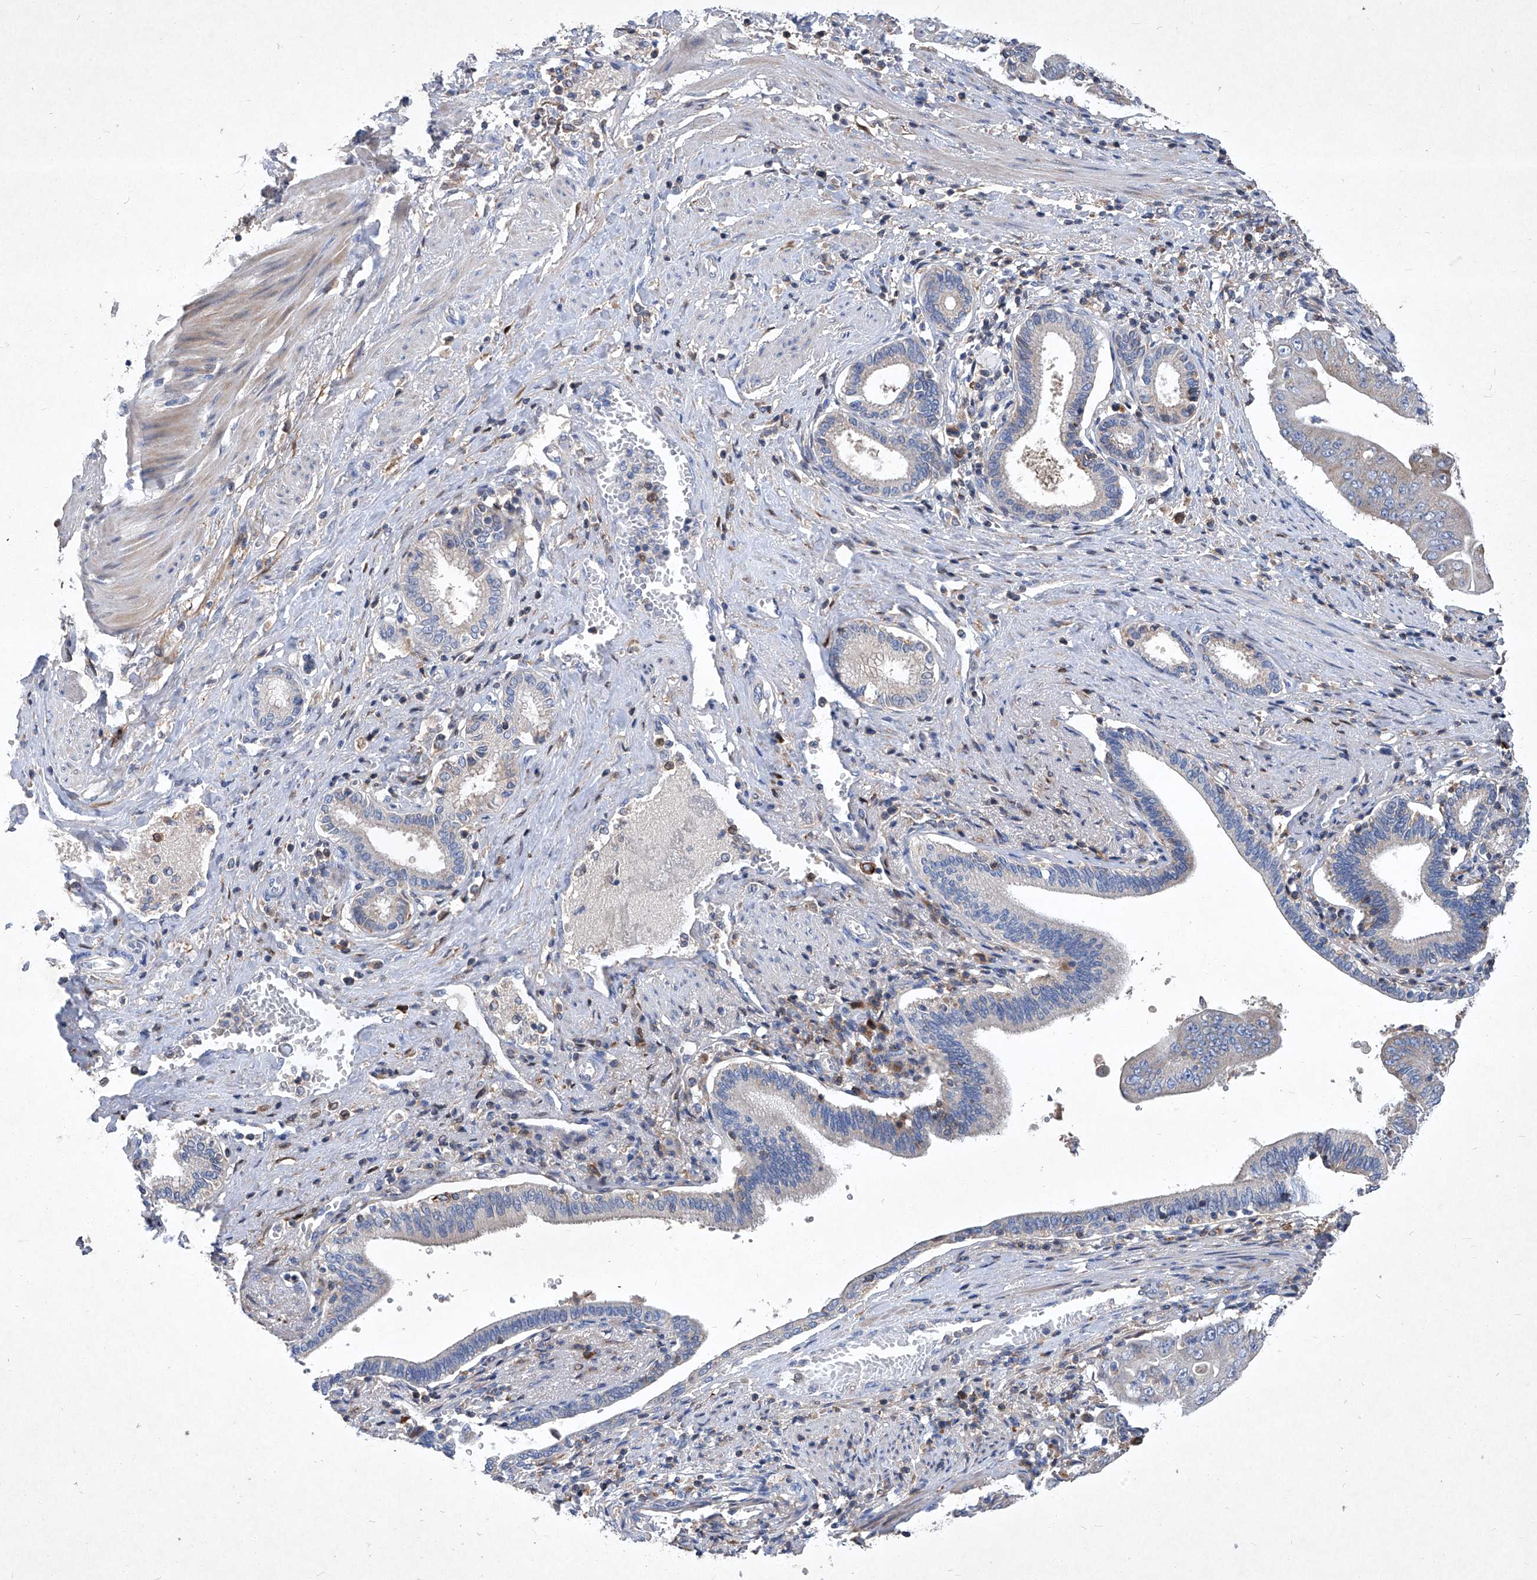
{"staining": {"intensity": "weak", "quantity": "<25%", "location": "cytoplasmic/membranous"}, "tissue": "pancreatic cancer", "cell_type": "Tumor cells", "image_type": "cancer", "snomed": [{"axis": "morphology", "description": "Adenocarcinoma, NOS"}, {"axis": "topography", "description": "Pancreas"}], "caption": "Immunohistochemistry histopathology image of neoplastic tissue: adenocarcinoma (pancreatic) stained with DAB (3,3'-diaminobenzidine) displays no significant protein expression in tumor cells.", "gene": "EPHA8", "patient": {"sex": "female", "age": 77}}